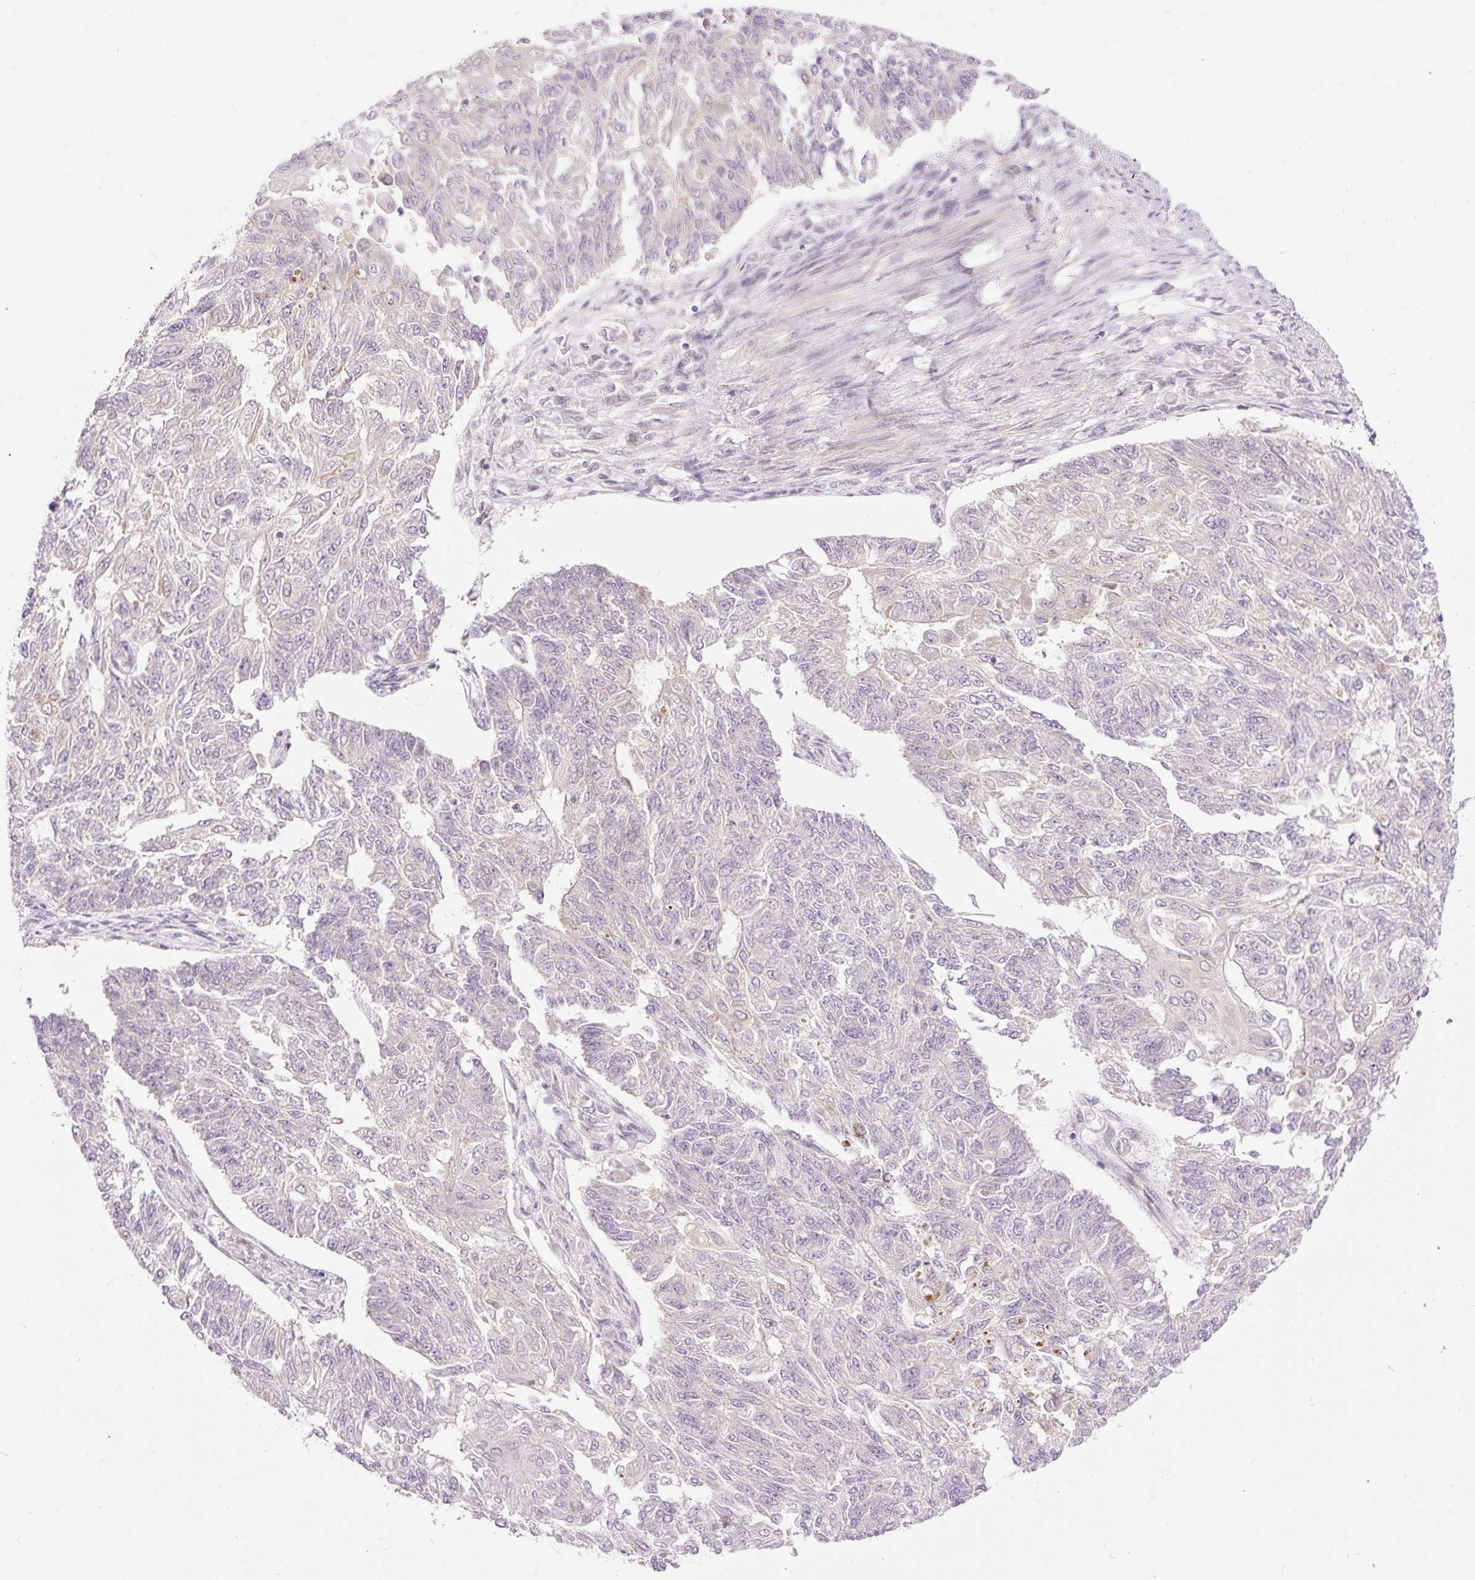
{"staining": {"intensity": "negative", "quantity": "none", "location": "none"}, "tissue": "endometrial cancer", "cell_type": "Tumor cells", "image_type": "cancer", "snomed": [{"axis": "morphology", "description": "Adenocarcinoma, NOS"}, {"axis": "topography", "description": "Endometrium"}], "caption": "Immunohistochemistry (IHC) micrograph of neoplastic tissue: human endometrial cancer stained with DAB shows no significant protein expression in tumor cells.", "gene": "ABHD11", "patient": {"sex": "female", "age": 32}}